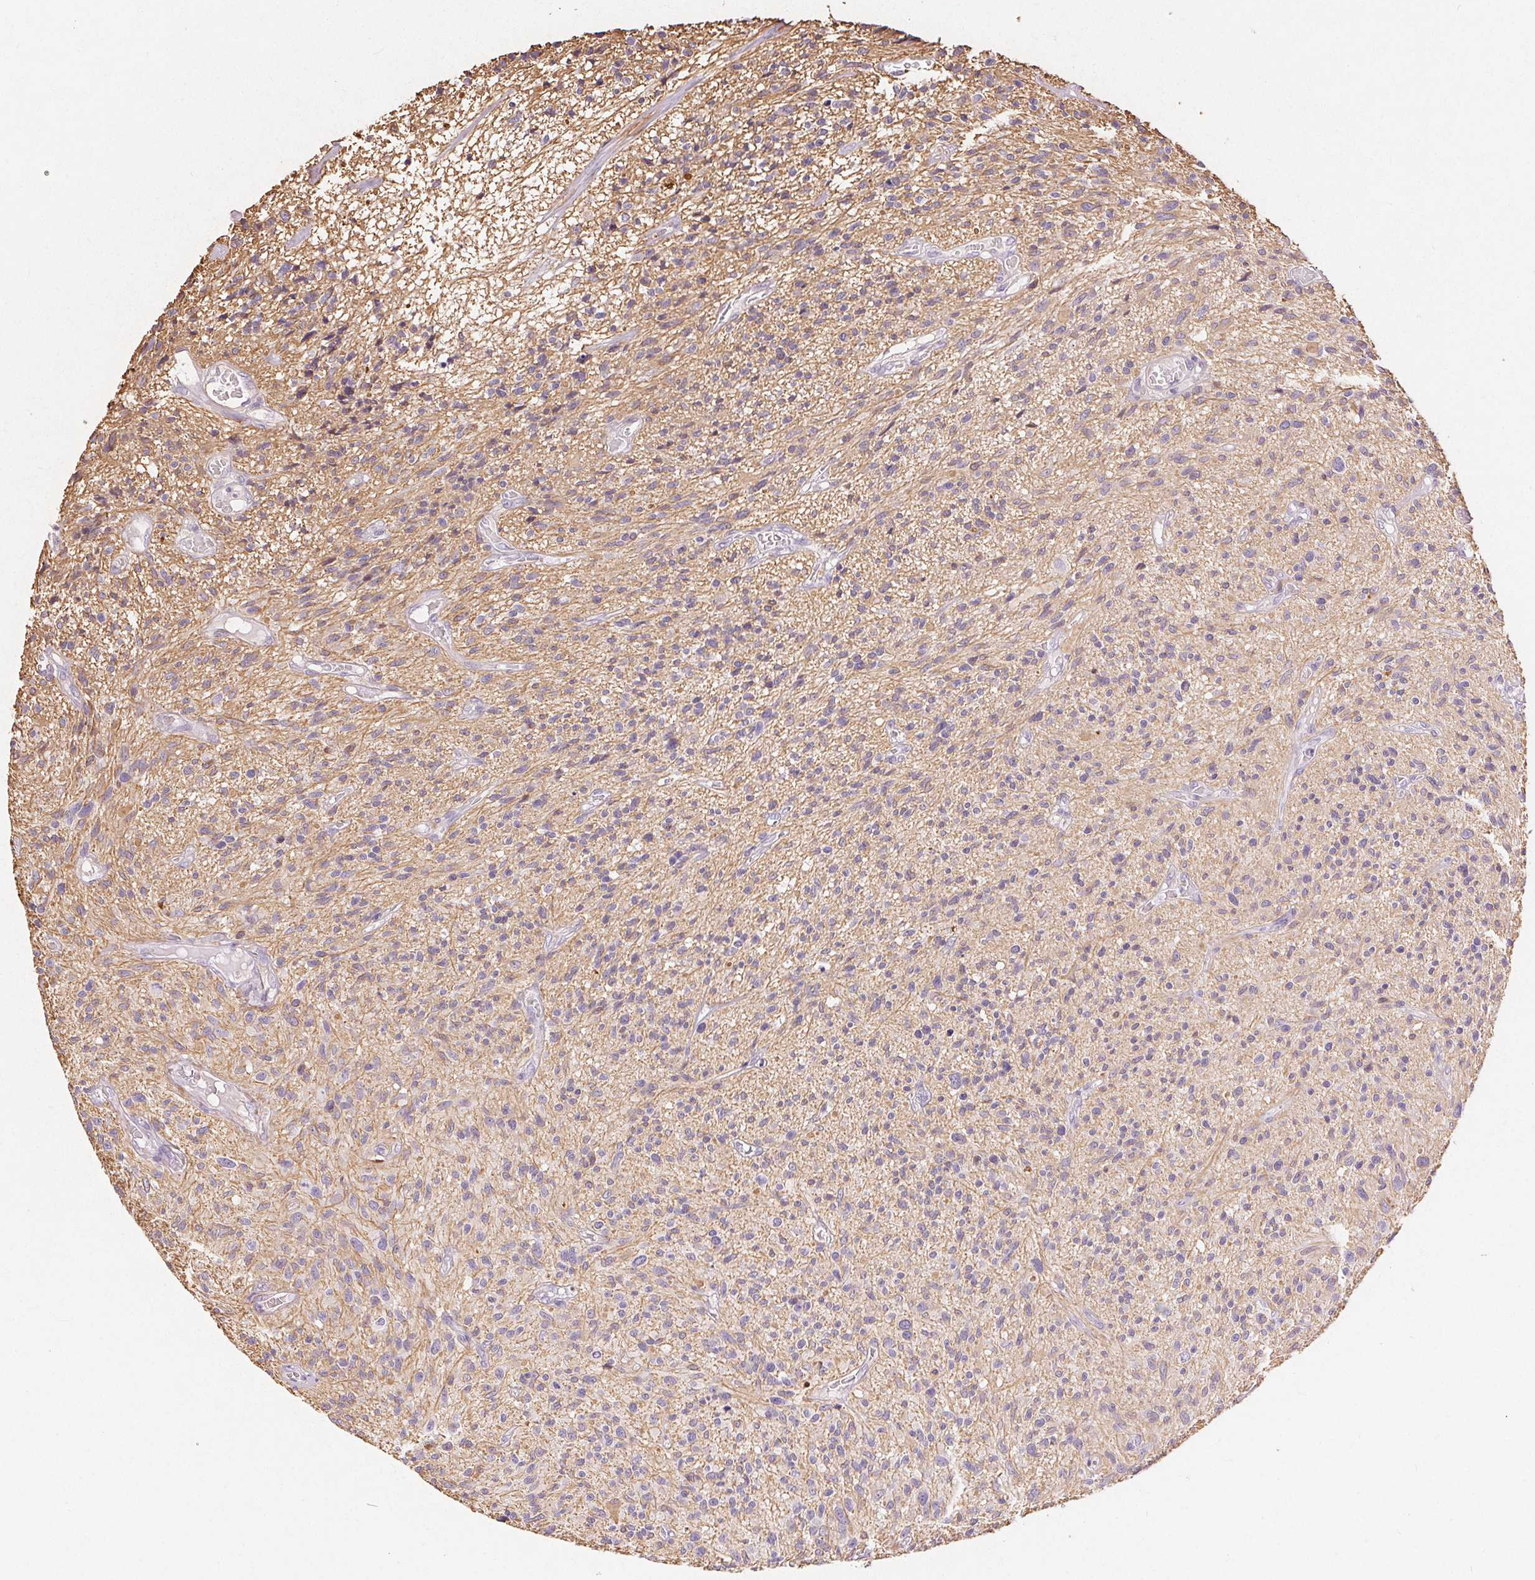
{"staining": {"intensity": "weak", "quantity": "25%-75%", "location": "cytoplasmic/membranous"}, "tissue": "glioma", "cell_type": "Tumor cells", "image_type": "cancer", "snomed": [{"axis": "morphology", "description": "Glioma, malignant, High grade"}, {"axis": "topography", "description": "Brain"}], "caption": "DAB immunohistochemical staining of human glioma shows weak cytoplasmic/membranous protein staining in about 25%-75% of tumor cells.", "gene": "GFAP", "patient": {"sex": "male", "age": 75}}